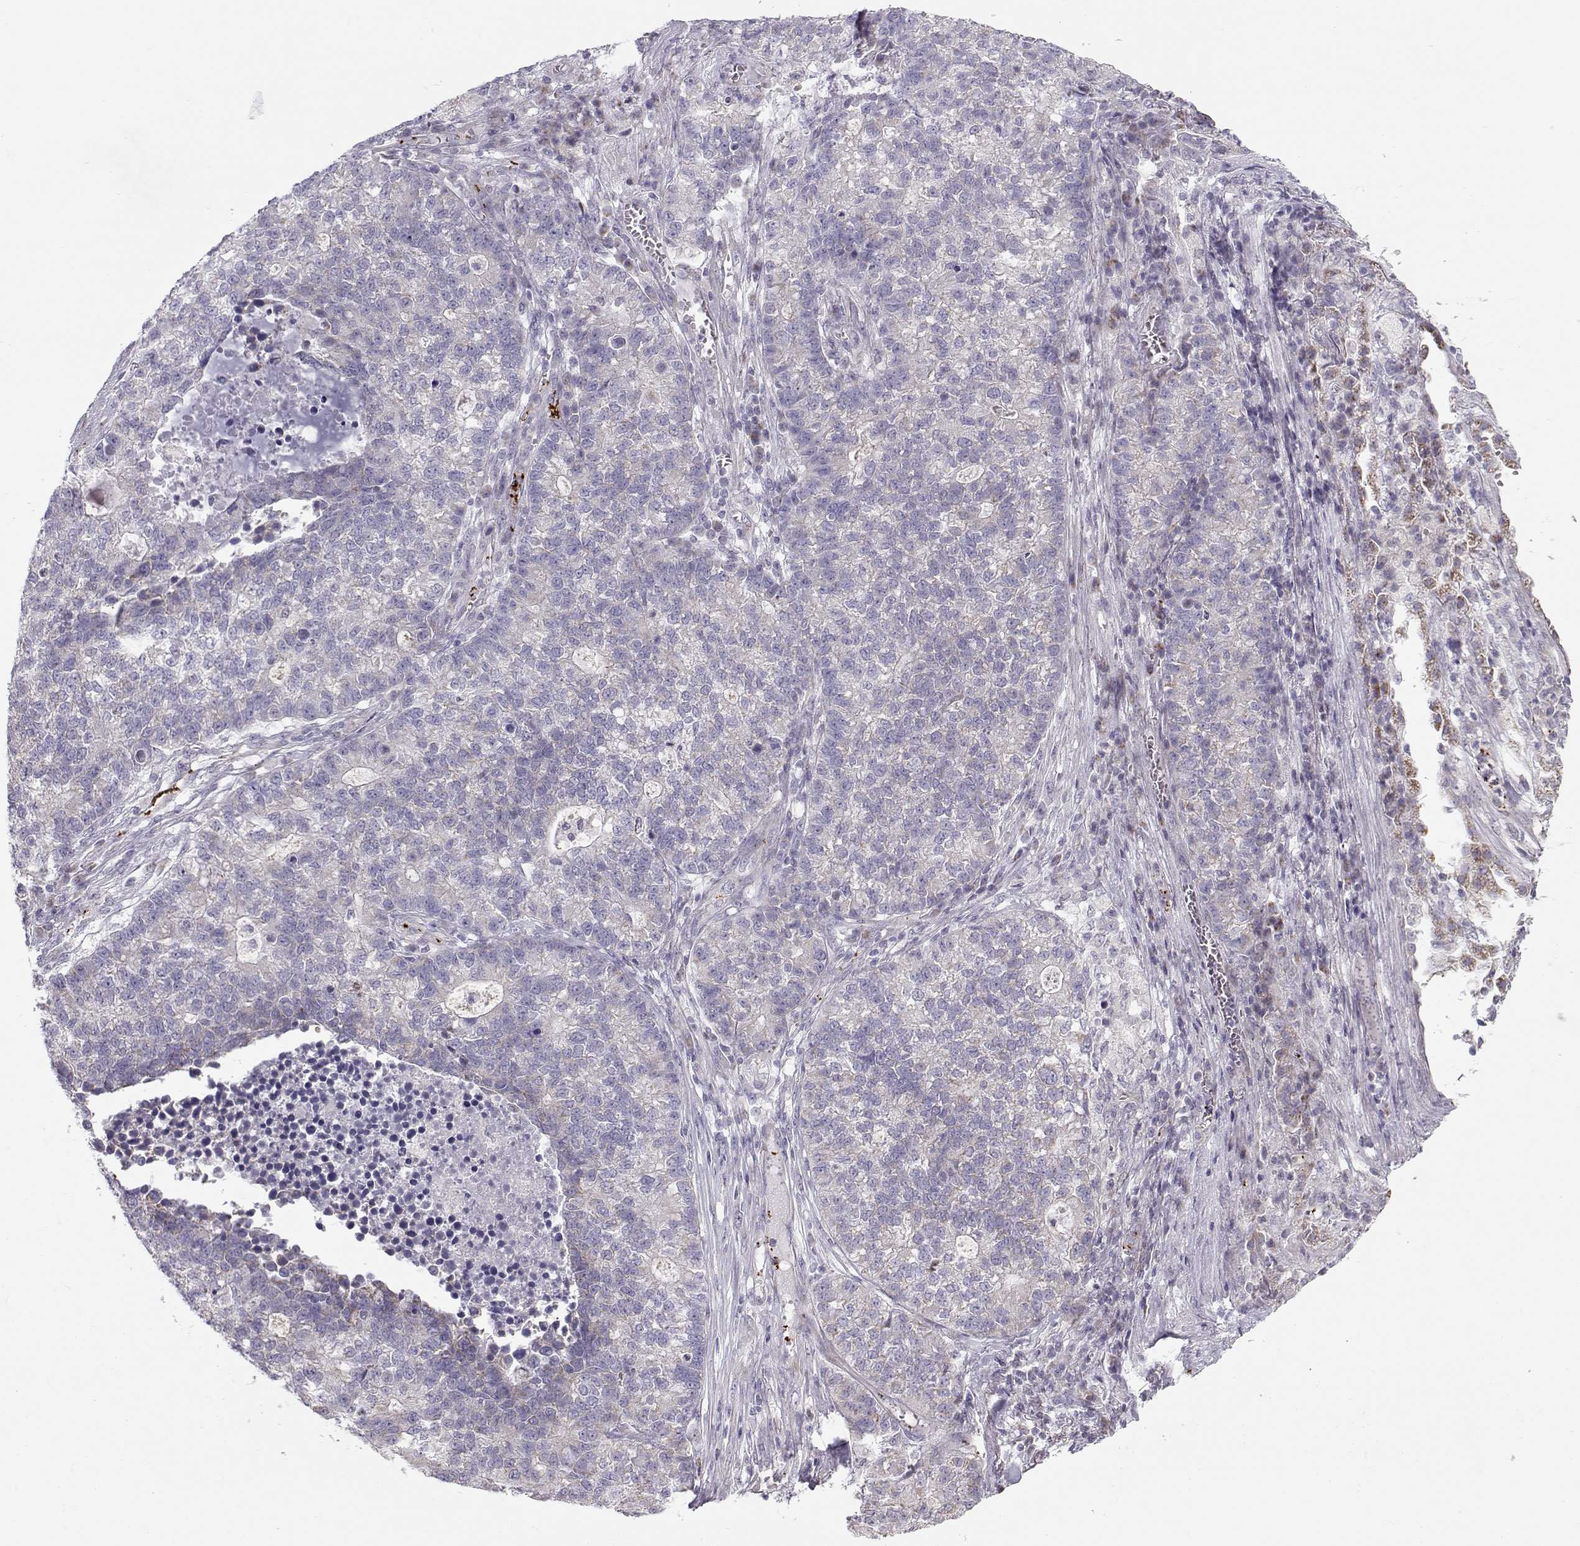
{"staining": {"intensity": "negative", "quantity": "none", "location": "none"}, "tissue": "lung cancer", "cell_type": "Tumor cells", "image_type": "cancer", "snomed": [{"axis": "morphology", "description": "Adenocarcinoma, NOS"}, {"axis": "topography", "description": "Lung"}], "caption": "Tumor cells are negative for protein expression in human lung cancer (adenocarcinoma).", "gene": "KLF17", "patient": {"sex": "male", "age": 57}}